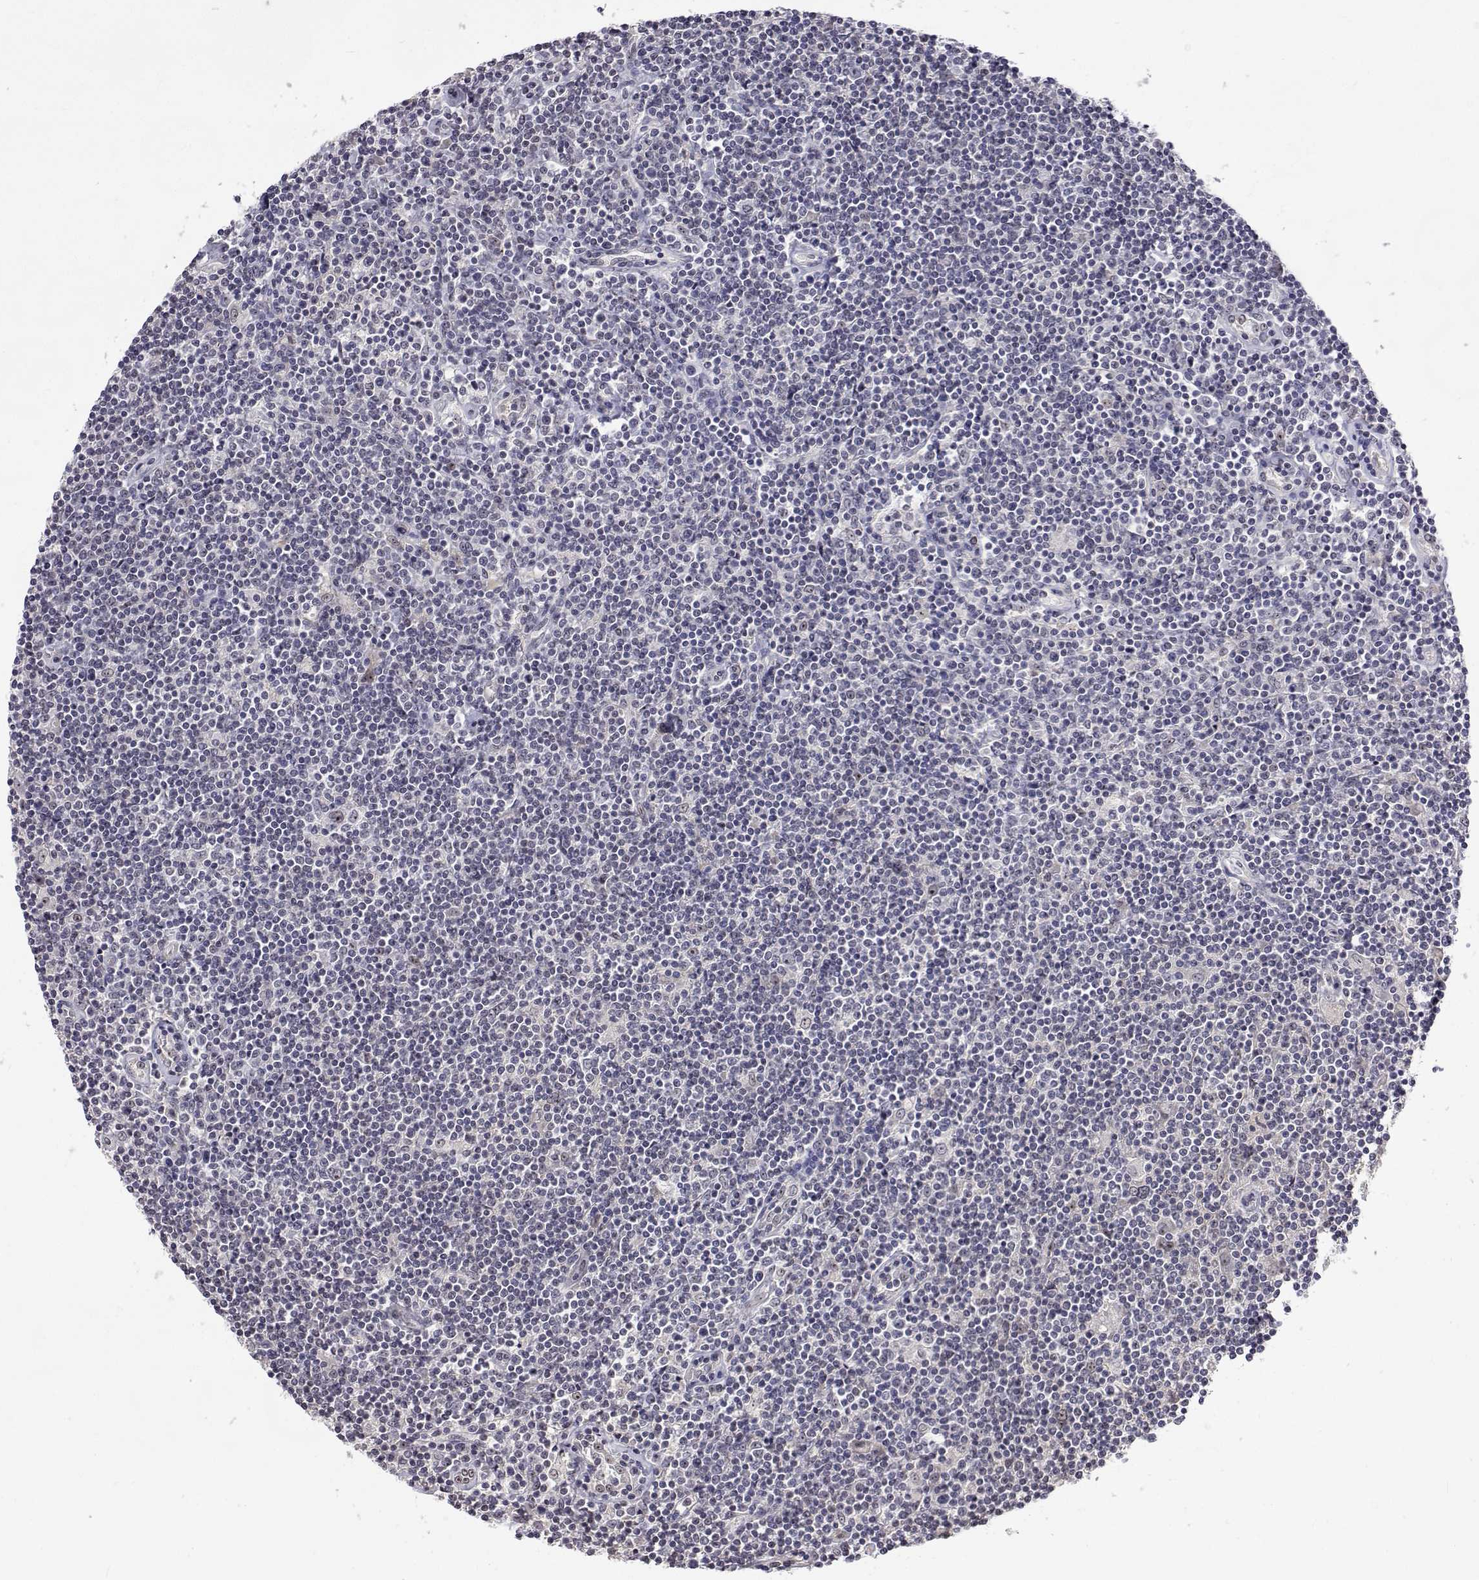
{"staining": {"intensity": "negative", "quantity": "none", "location": "none"}, "tissue": "lymphoma", "cell_type": "Tumor cells", "image_type": "cancer", "snomed": [{"axis": "morphology", "description": "Hodgkin's disease, NOS"}, {"axis": "topography", "description": "Lymph node"}], "caption": "A high-resolution image shows immunohistochemistry (IHC) staining of lymphoma, which displays no significant expression in tumor cells. (DAB (3,3'-diaminobenzidine) immunohistochemistry visualized using brightfield microscopy, high magnification).", "gene": "NHP2", "patient": {"sex": "male", "age": 40}}